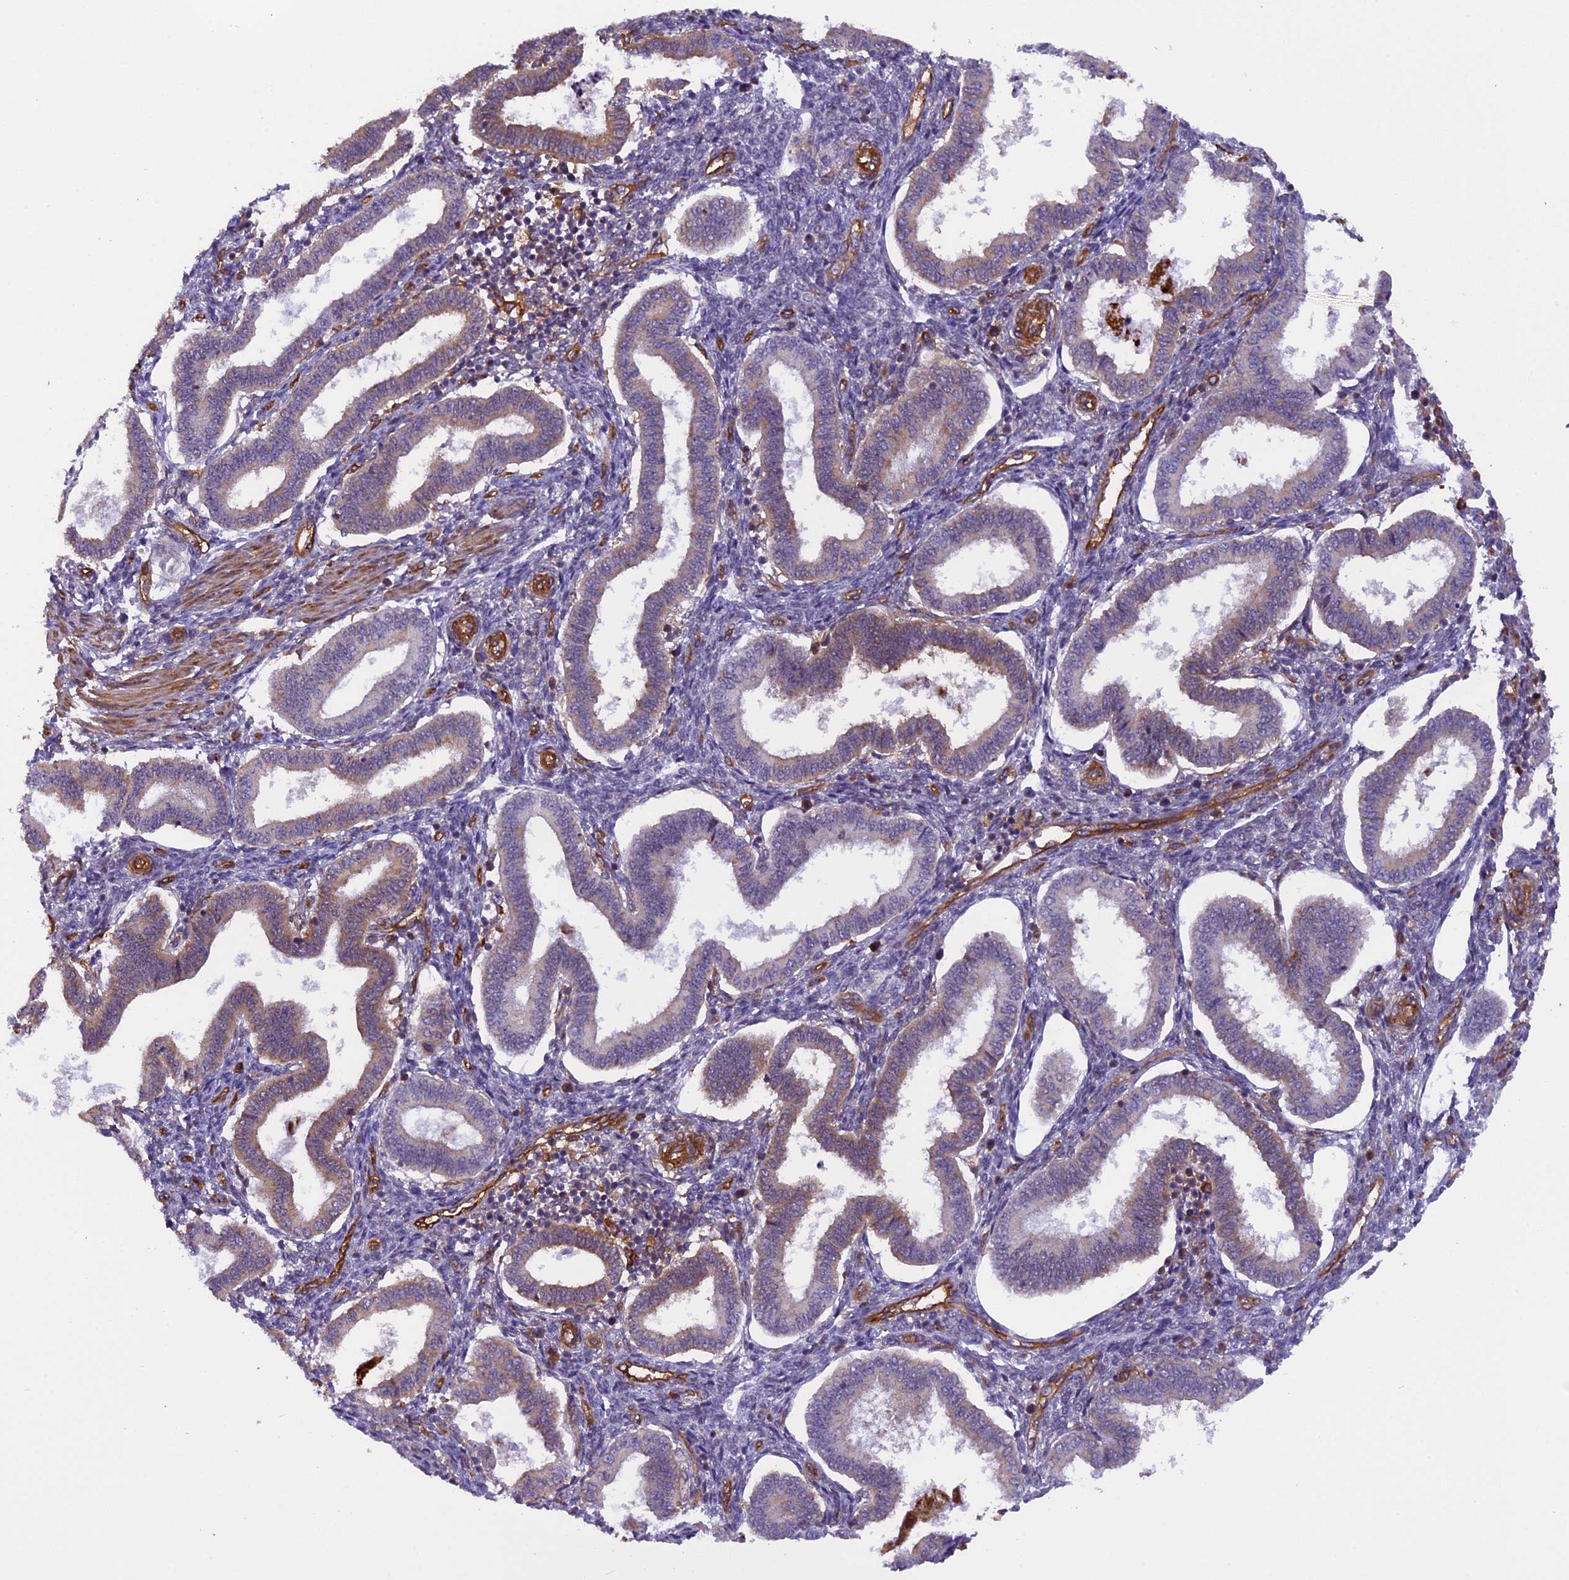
{"staining": {"intensity": "moderate", "quantity": "<25%", "location": "cytoplasmic/membranous"}, "tissue": "endometrium", "cell_type": "Cells in endometrial stroma", "image_type": "normal", "snomed": [{"axis": "morphology", "description": "Normal tissue, NOS"}, {"axis": "topography", "description": "Endometrium"}], "caption": "DAB immunohistochemical staining of benign endometrium displays moderate cytoplasmic/membranous protein expression in about <25% of cells in endometrial stroma. (brown staining indicates protein expression, while blue staining denotes nuclei).", "gene": "EHBP1L1", "patient": {"sex": "female", "age": 24}}